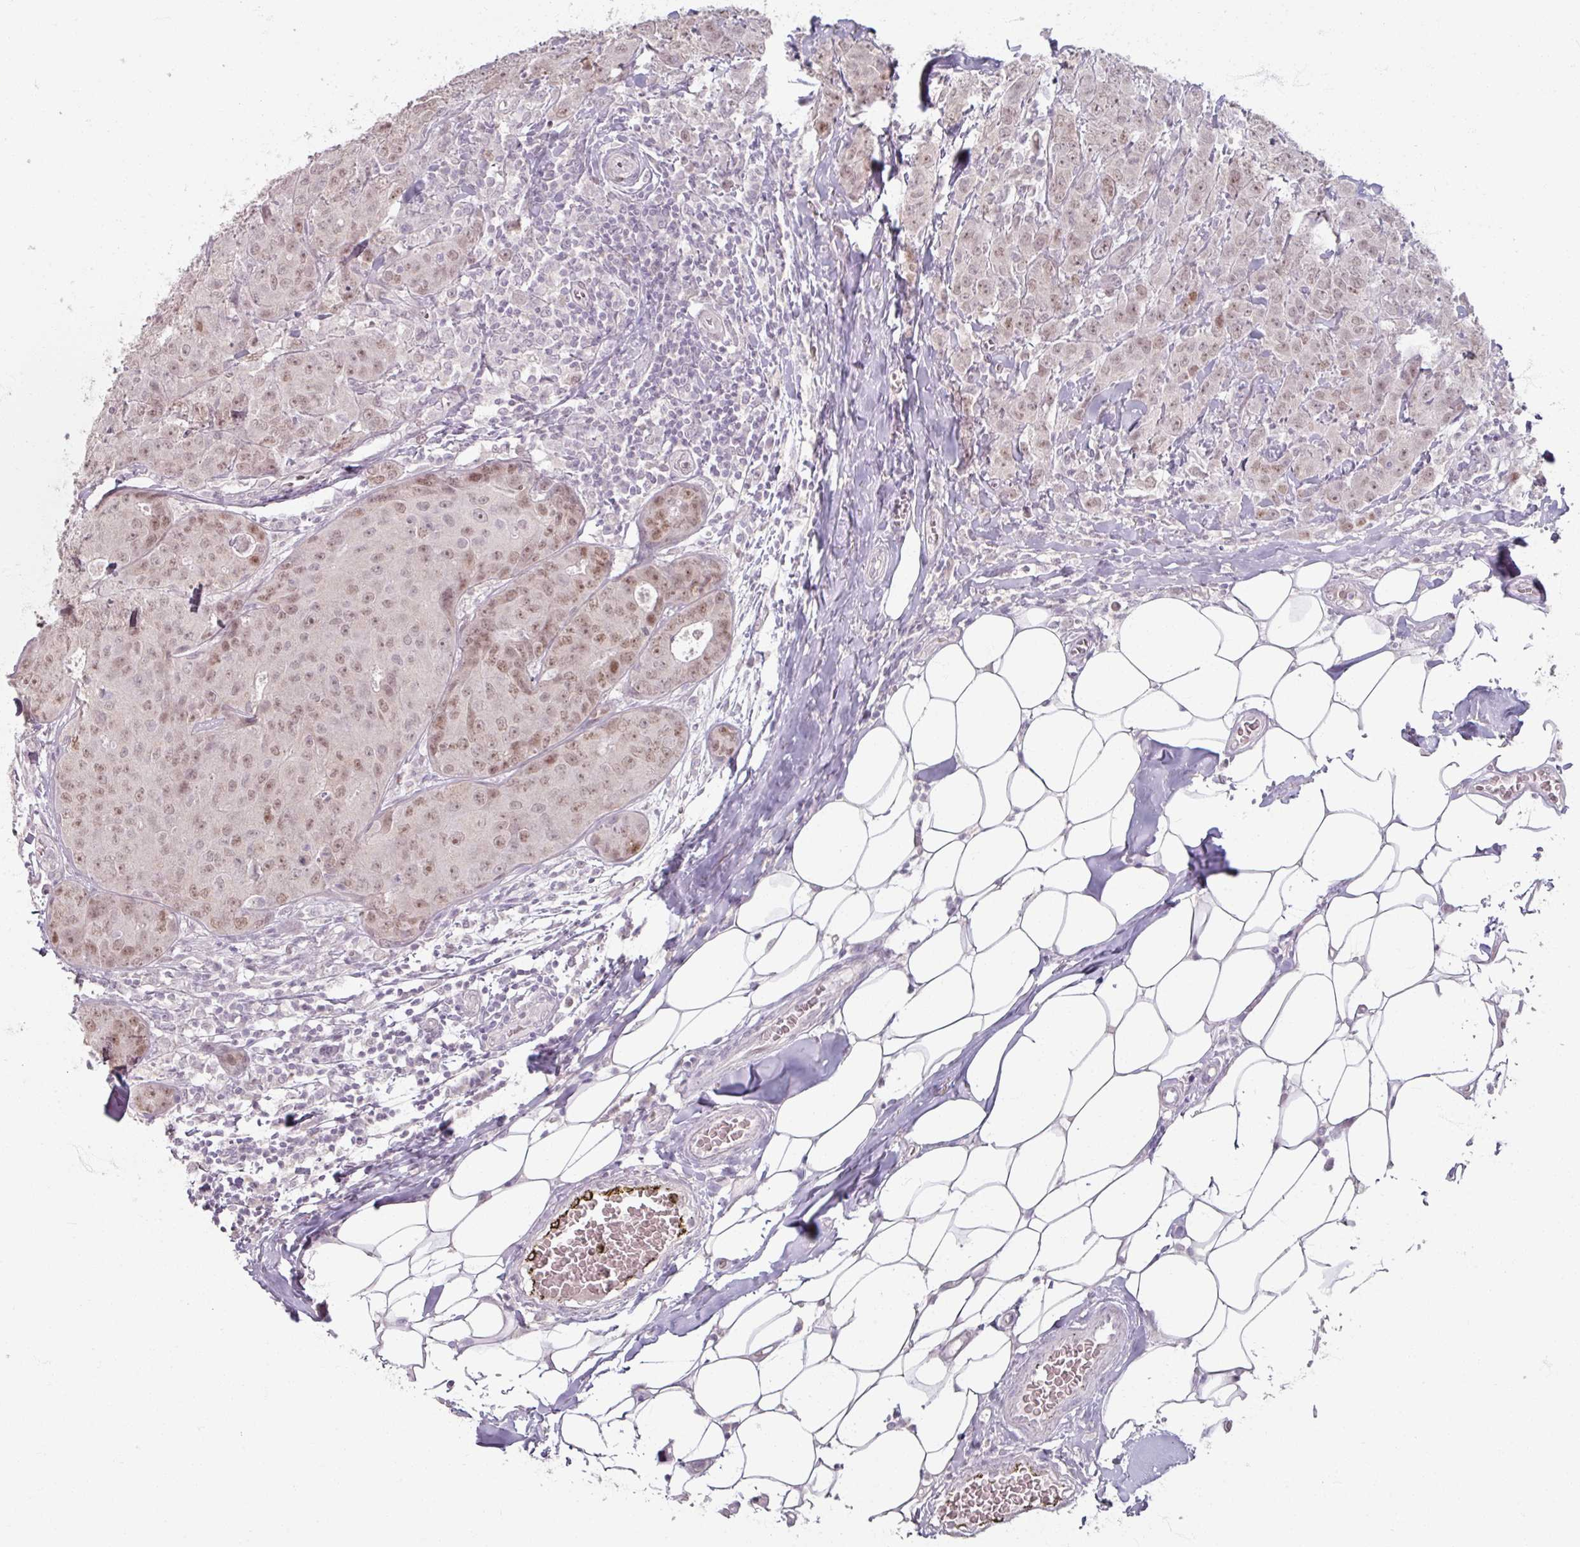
{"staining": {"intensity": "weak", "quantity": ">75%", "location": "nuclear"}, "tissue": "breast cancer", "cell_type": "Tumor cells", "image_type": "cancer", "snomed": [{"axis": "morphology", "description": "Duct carcinoma"}, {"axis": "topography", "description": "Breast"}], "caption": "Intraductal carcinoma (breast) was stained to show a protein in brown. There is low levels of weak nuclear expression in approximately >75% of tumor cells.", "gene": "SOX11", "patient": {"sex": "female", "age": 43}}